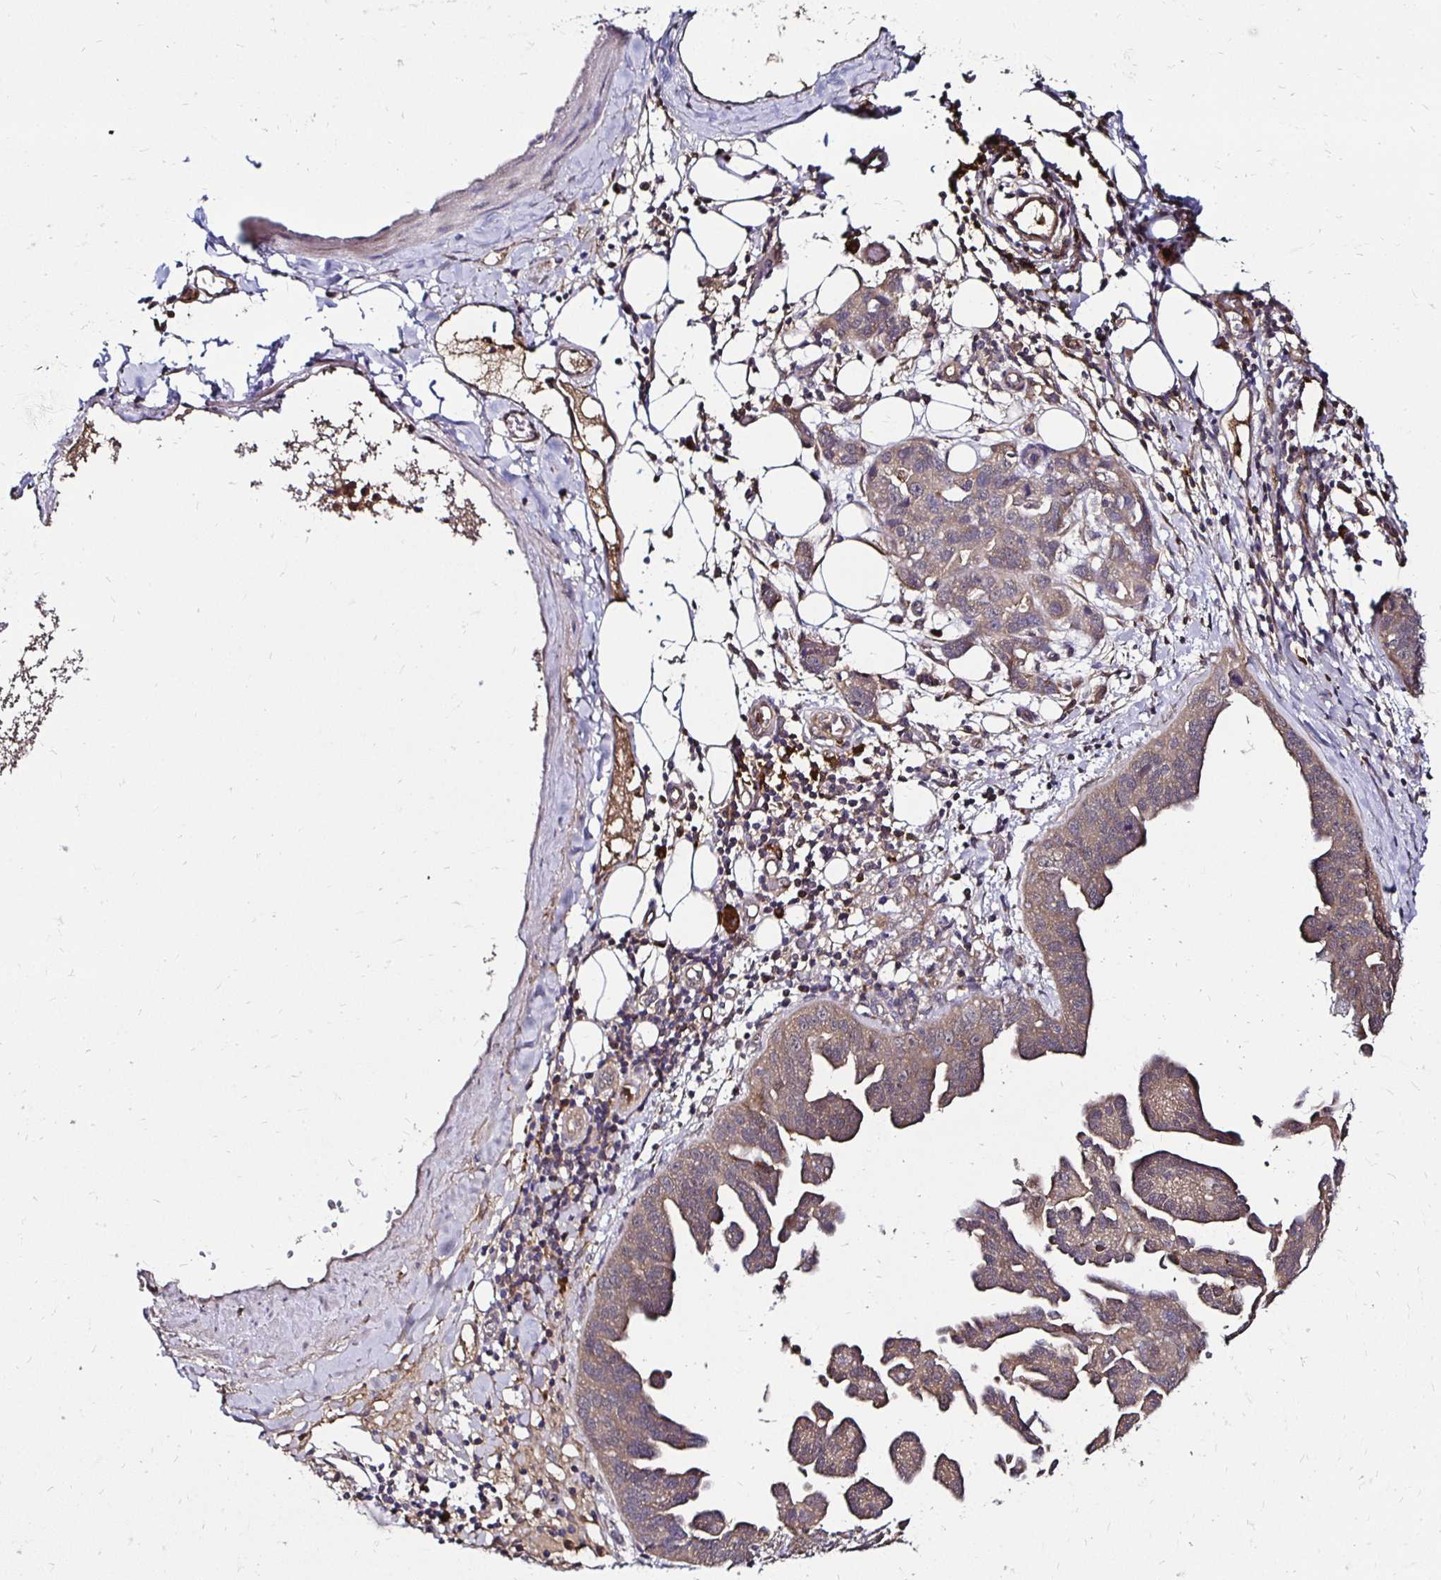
{"staining": {"intensity": "weak", "quantity": "25%-75%", "location": "cytoplasmic/membranous"}, "tissue": "ovarian cancer", "cell_type": "Tumor cells", "image_type": "cancer", "snomed": [{"axis": "morphology", "description": "Cystadenocarcinoma, serous, NOS"}, {"axis": "topography", "description": "Ovary"}], "caption": "Ovarian serous cystadenocarcinoma stained for a protein demonstrates weak cytoplasmic/membranous positivity in tumor cells.", "gene": "TXN", "patient": {"sex": "female", "age": 75}}